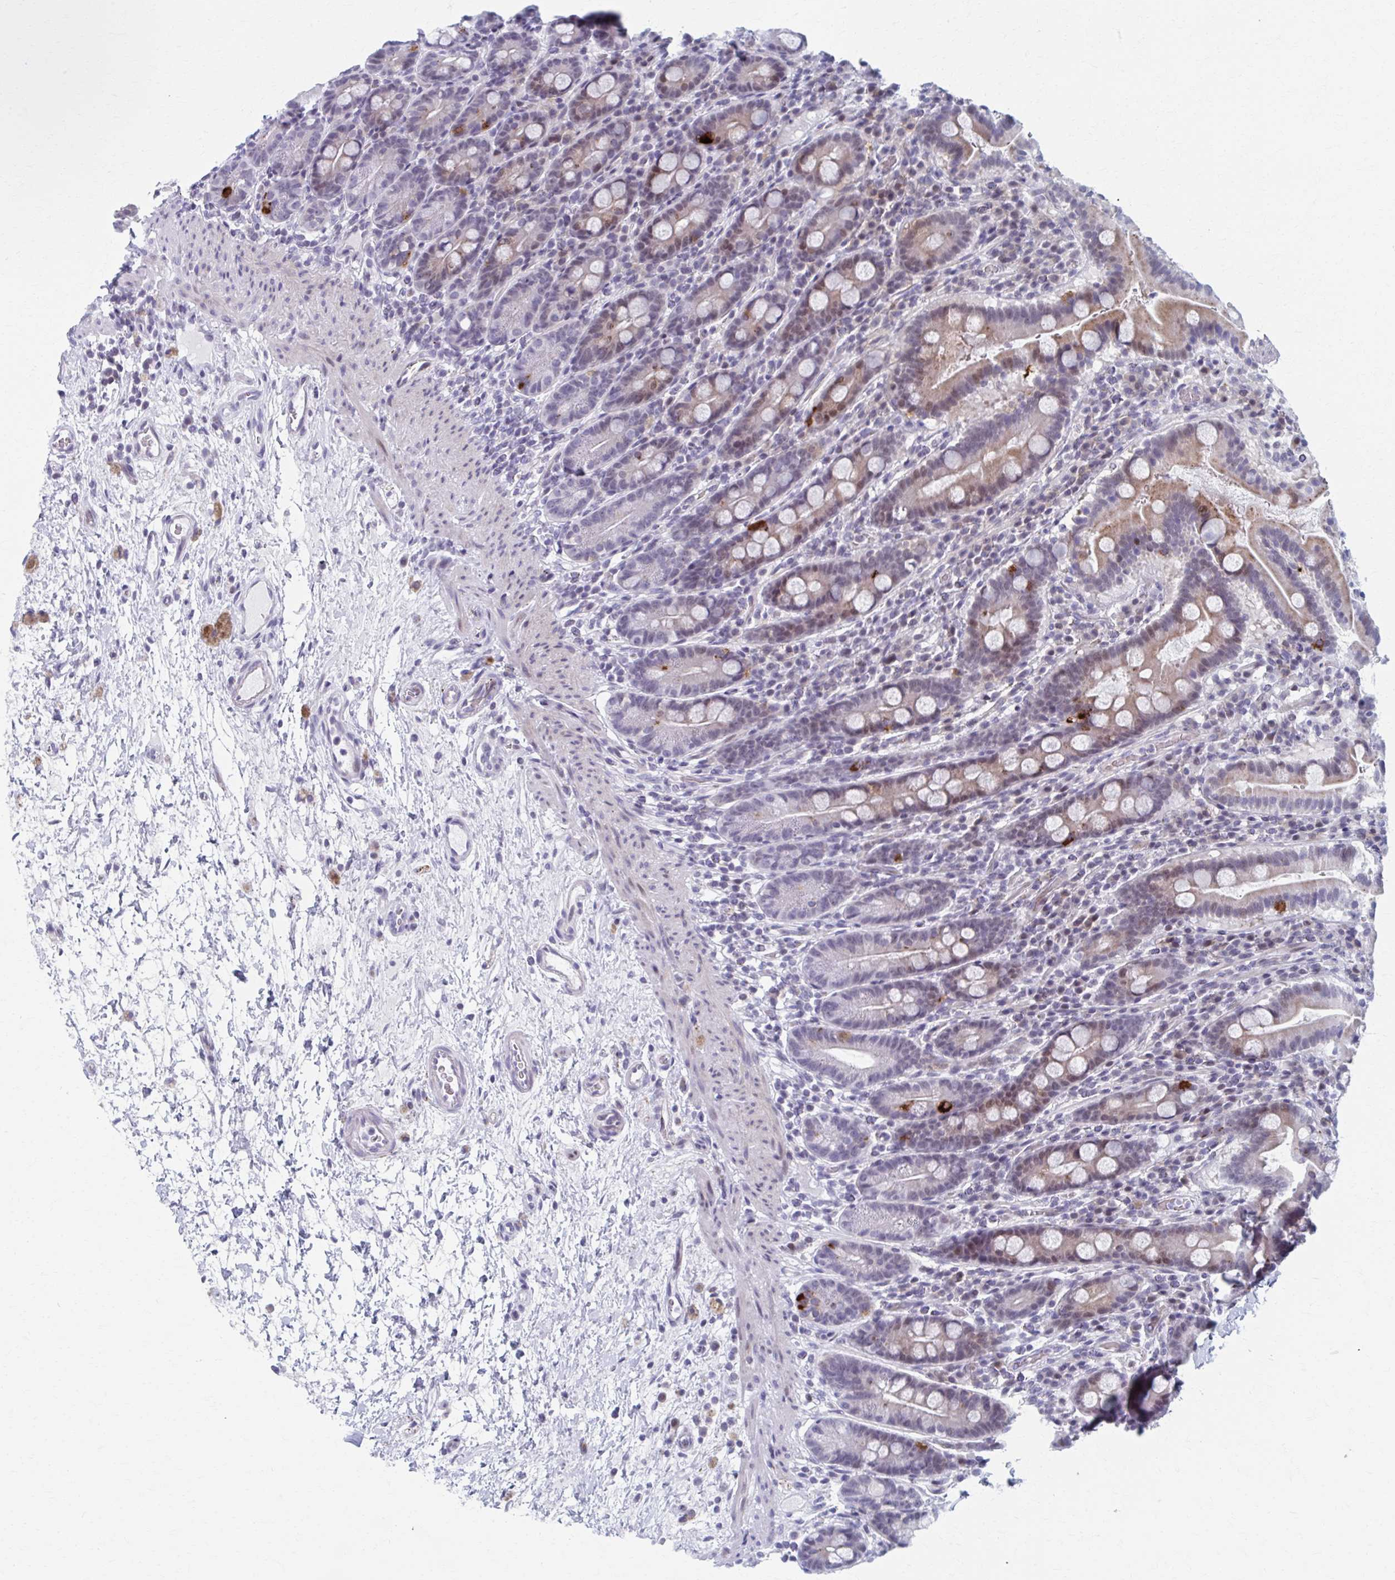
{"staining": {"intensity": "strong", "quantity": "<25%", "location": "cytoplasmic/membranous"}, "tissue": "small intestine", "cell_type": "Glandular cells", "image_type": "normal", "snomed": [{"axis": "morphology", "description": "Normal tissue, NOS"}, {"axis": "topography", "description": "Small intestine"}], "caption": "Immunohistochemical staining of unremarkable human small intestine displays strong cytoplasmic/membranous protein staining in approximately <25% of glandular cells. Nuclei are stained in blue.", "gene": "ABHD16B", "patient": {"sex": "male", "age": 26}}